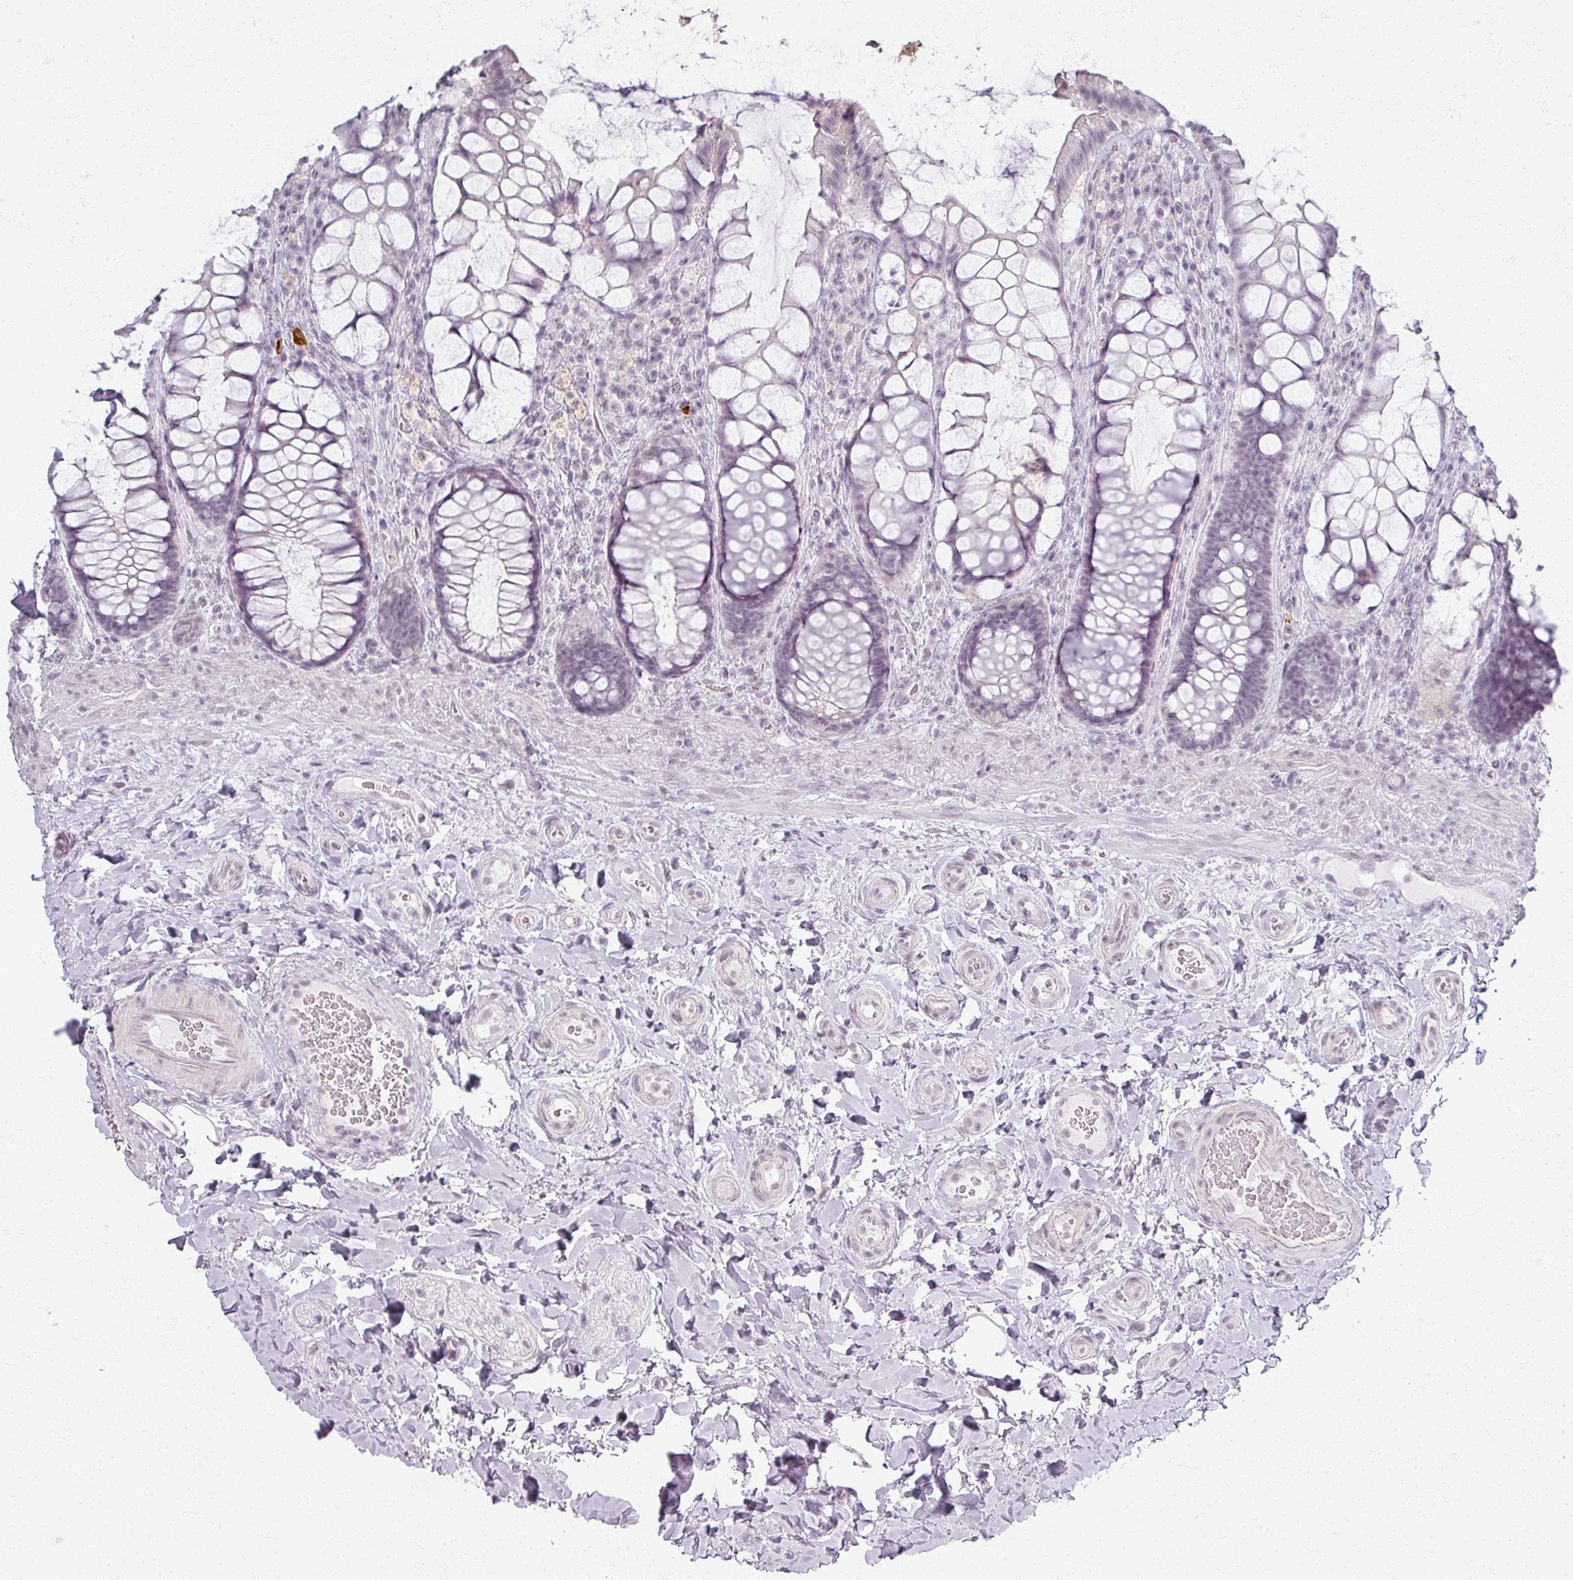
{"staining": {"intensity": "negative", "quantity": "none", "location": "none"}, "tissue": "rectum", "cell_type": "Glandular cells", "image_type": "normal", "snomed": [{"axis": "morphology", "description": "Normal tissue, NOS"}, {"axis": "topography", "description": "Rectum"}], "caption": "Glandular cells are negative for protein expression in benign human rectum.", "gene": "RFPL2", "patient": {"sex": "female", "age": 58}}